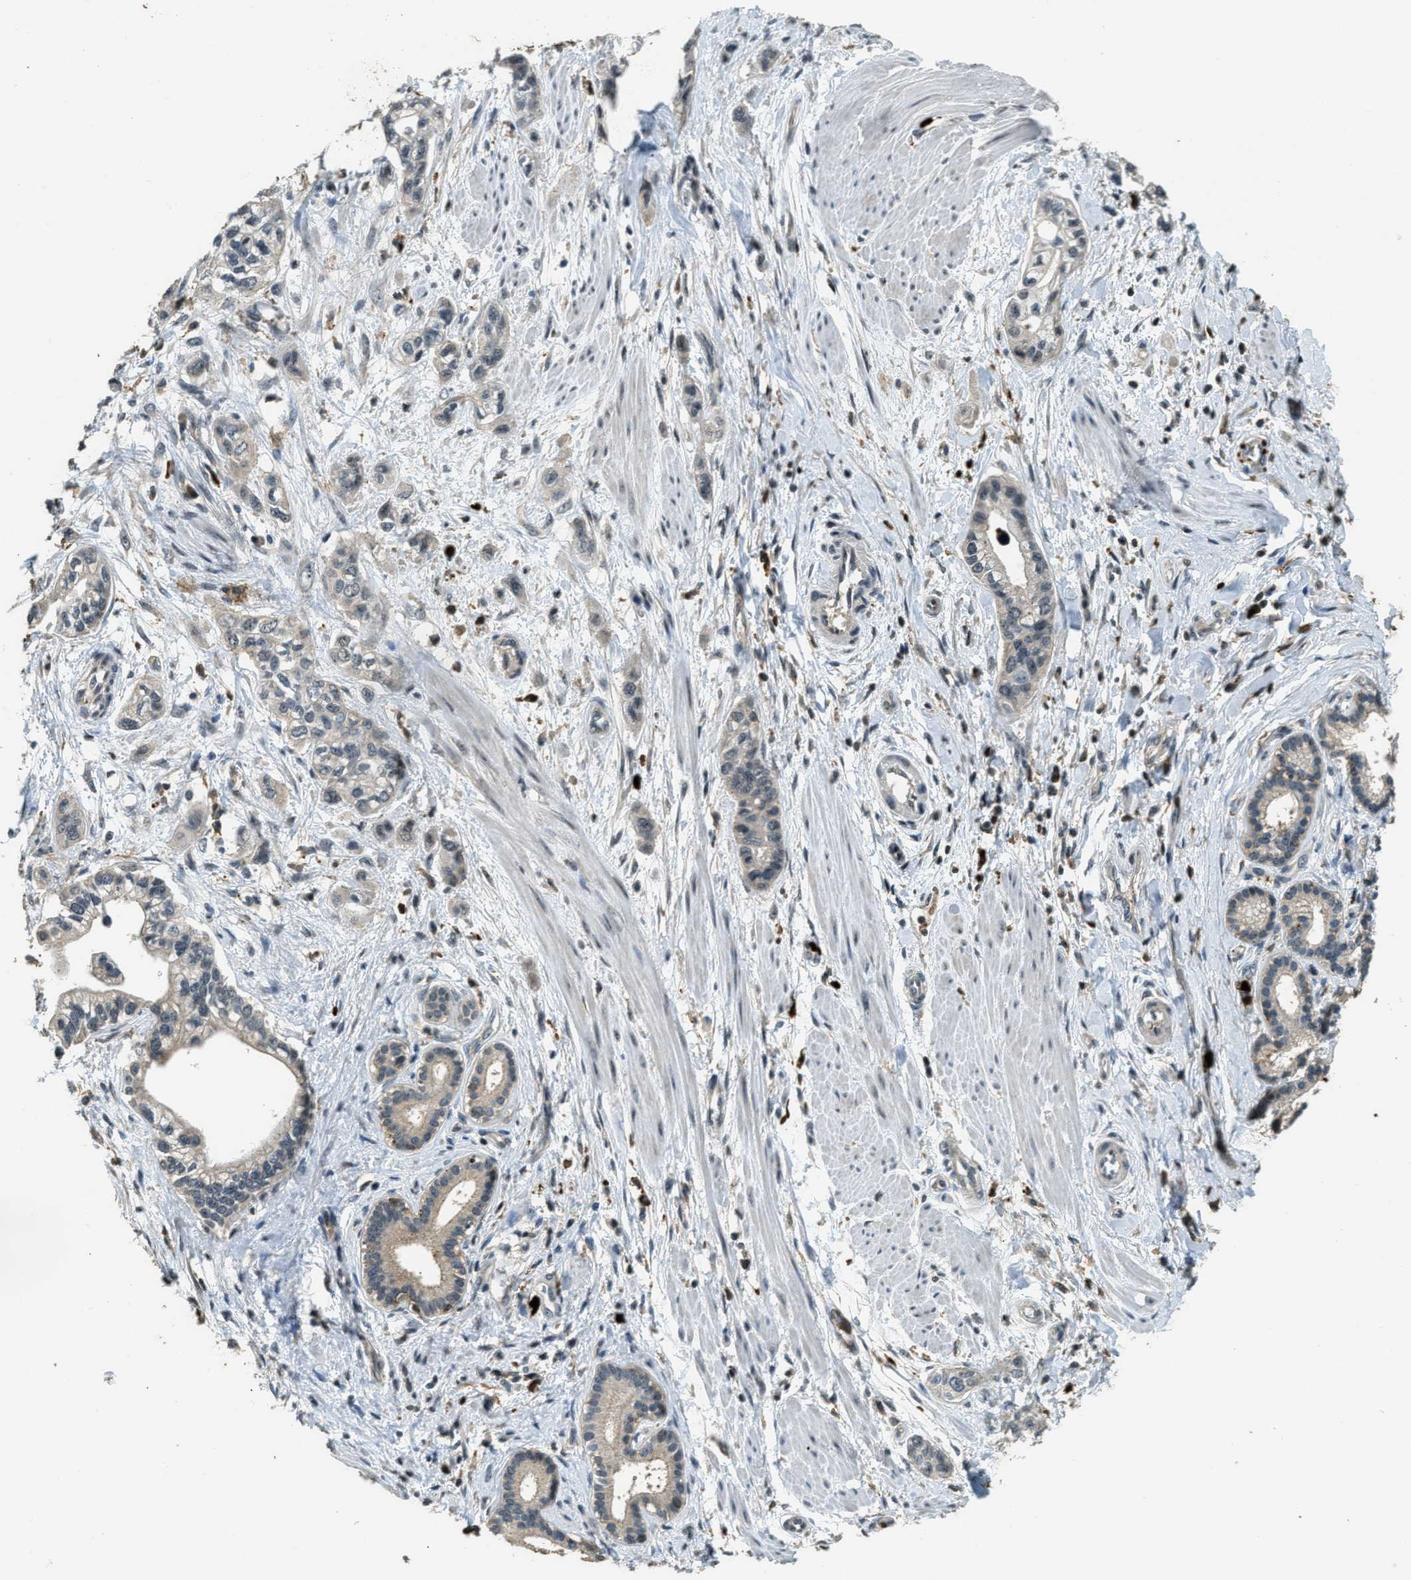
{"staining": {"intensity": "negative", "quantity": "none", "location": "none"}, "tissue": "pancreatic cancer", "cell_type": "Tumor cells", "image_type": "cancer", "snomed": [{"axis": "morphology", "description": "Adenocarcinoma, NOS"}, {"axis": "topography", "description": "Pancreas"}], "caption": "High power microscopy image of an immunohistochemistry histopathology image of pancreatic cancer, revealing no significant positivity in tumor cells.", "gene": "RNF141", "patient": {"sex": "male", "age": 74}}